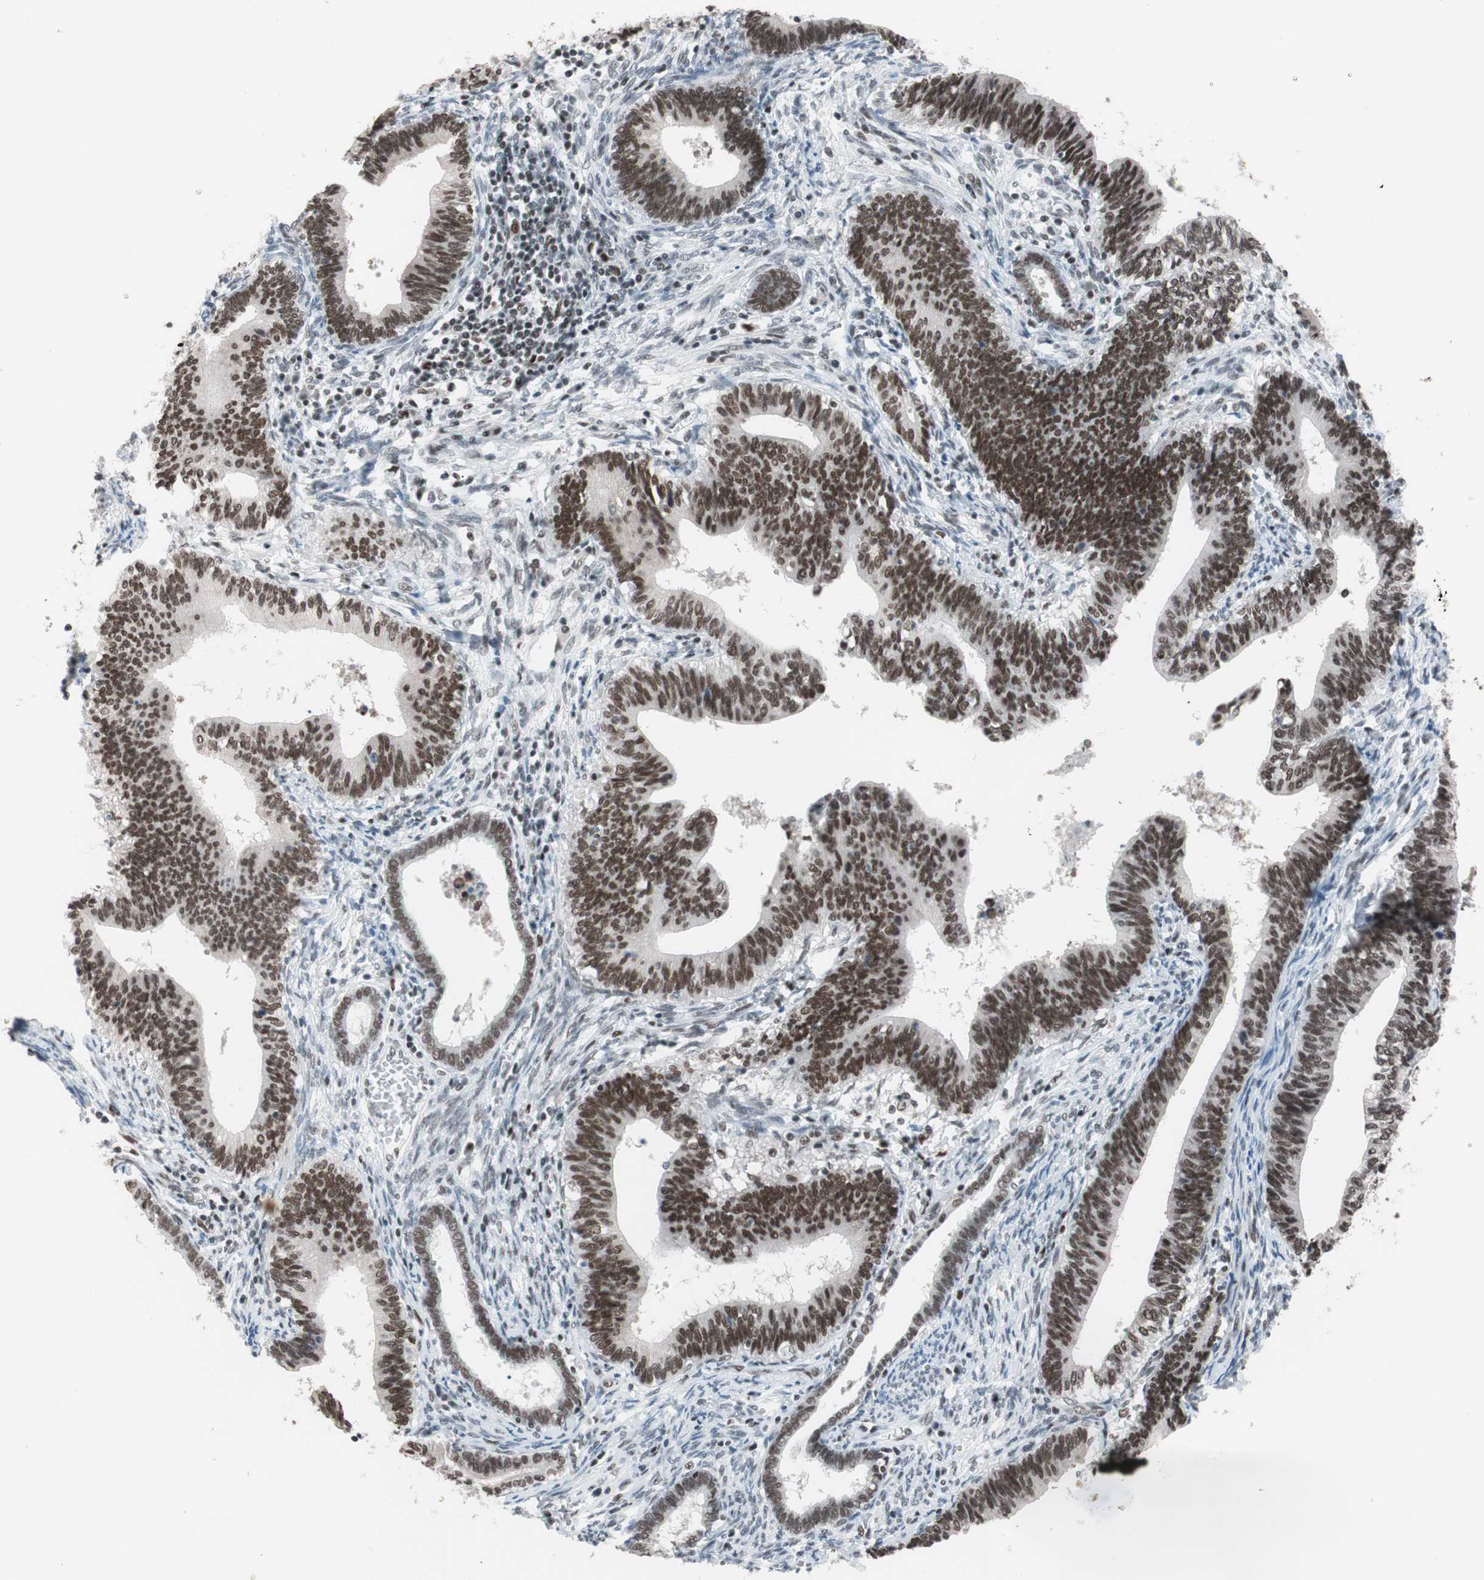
{"staining": {"intensity": "strong", "quantity": ">75%", "location": "nuclear"}, "tissue": "cervical cancer", "cell_type": "Tumor cells", "image_type": "cancer", "snomed": [{"axis": "morphology", "description": "Adenocarcinoma, NOS"}, {"axis": "topography", "description": "Cervix"}], "caption": "Protein staining shows strong nuclear positivity in about >75% of tumor cells in adenocarcinoma (cervical).", "gene": "ARID1A", "patient": {"sex": "female", "age": 44}}